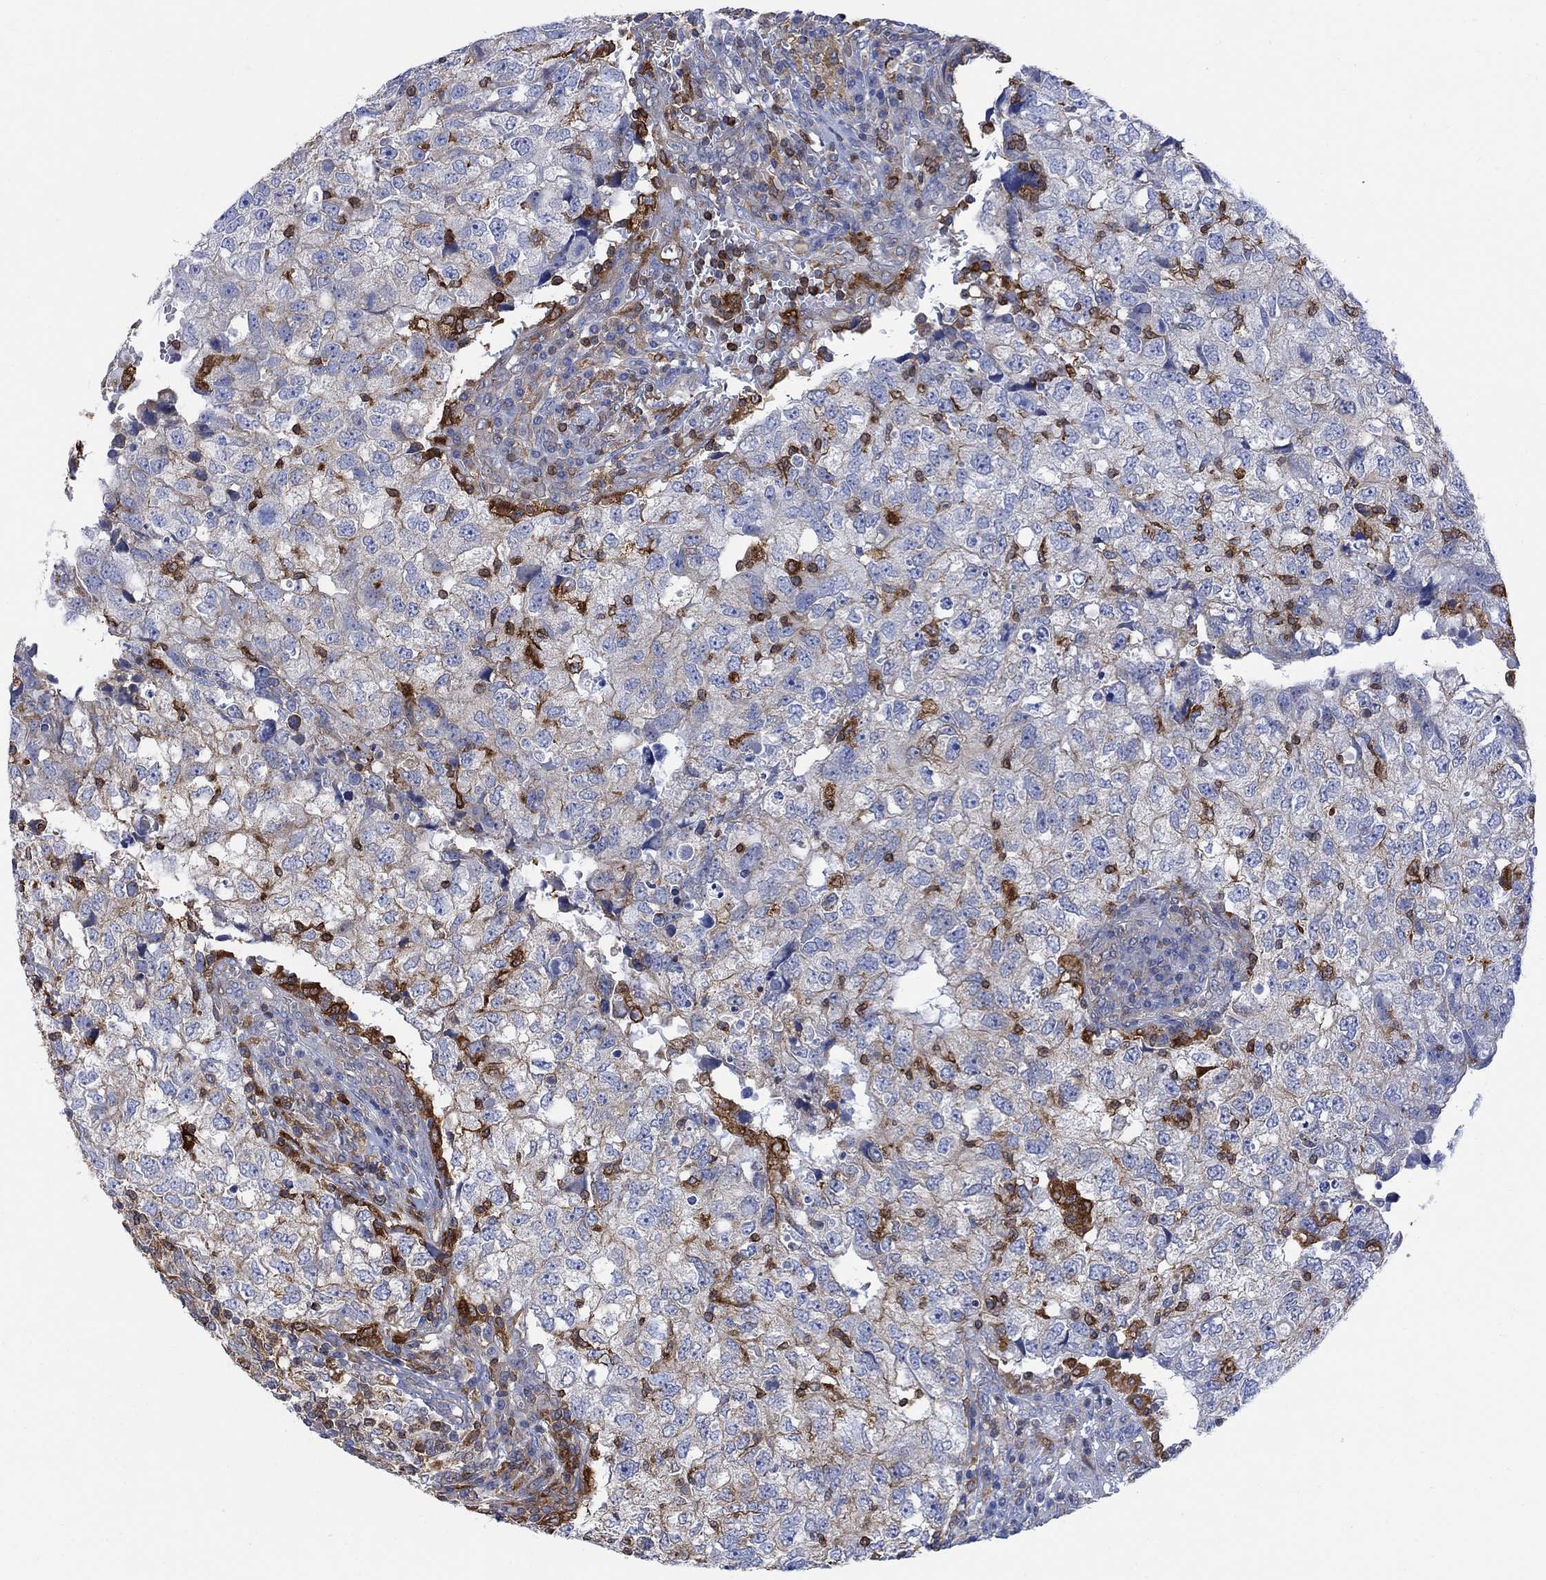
{"staining": {"intensity": "negative", "quantity": "none", "location": "none"}, "tissue": "breast cancer", "cell_type": "Tumor cells", "image_type": "cancer", "snomed": [{"axis": "morphology", "description": "Duct carcinoma"}, {"axis": "topography", "description": "Breast"}], "caption": "DAB (3,3'-diaminobenzidine) immunohistochemical staining of human breast infiltrating ductal carcinoma reveals no significant positivity in tumor cells.", "gene": "GBP5", "patient": {"sex": "female", "age": 30}}